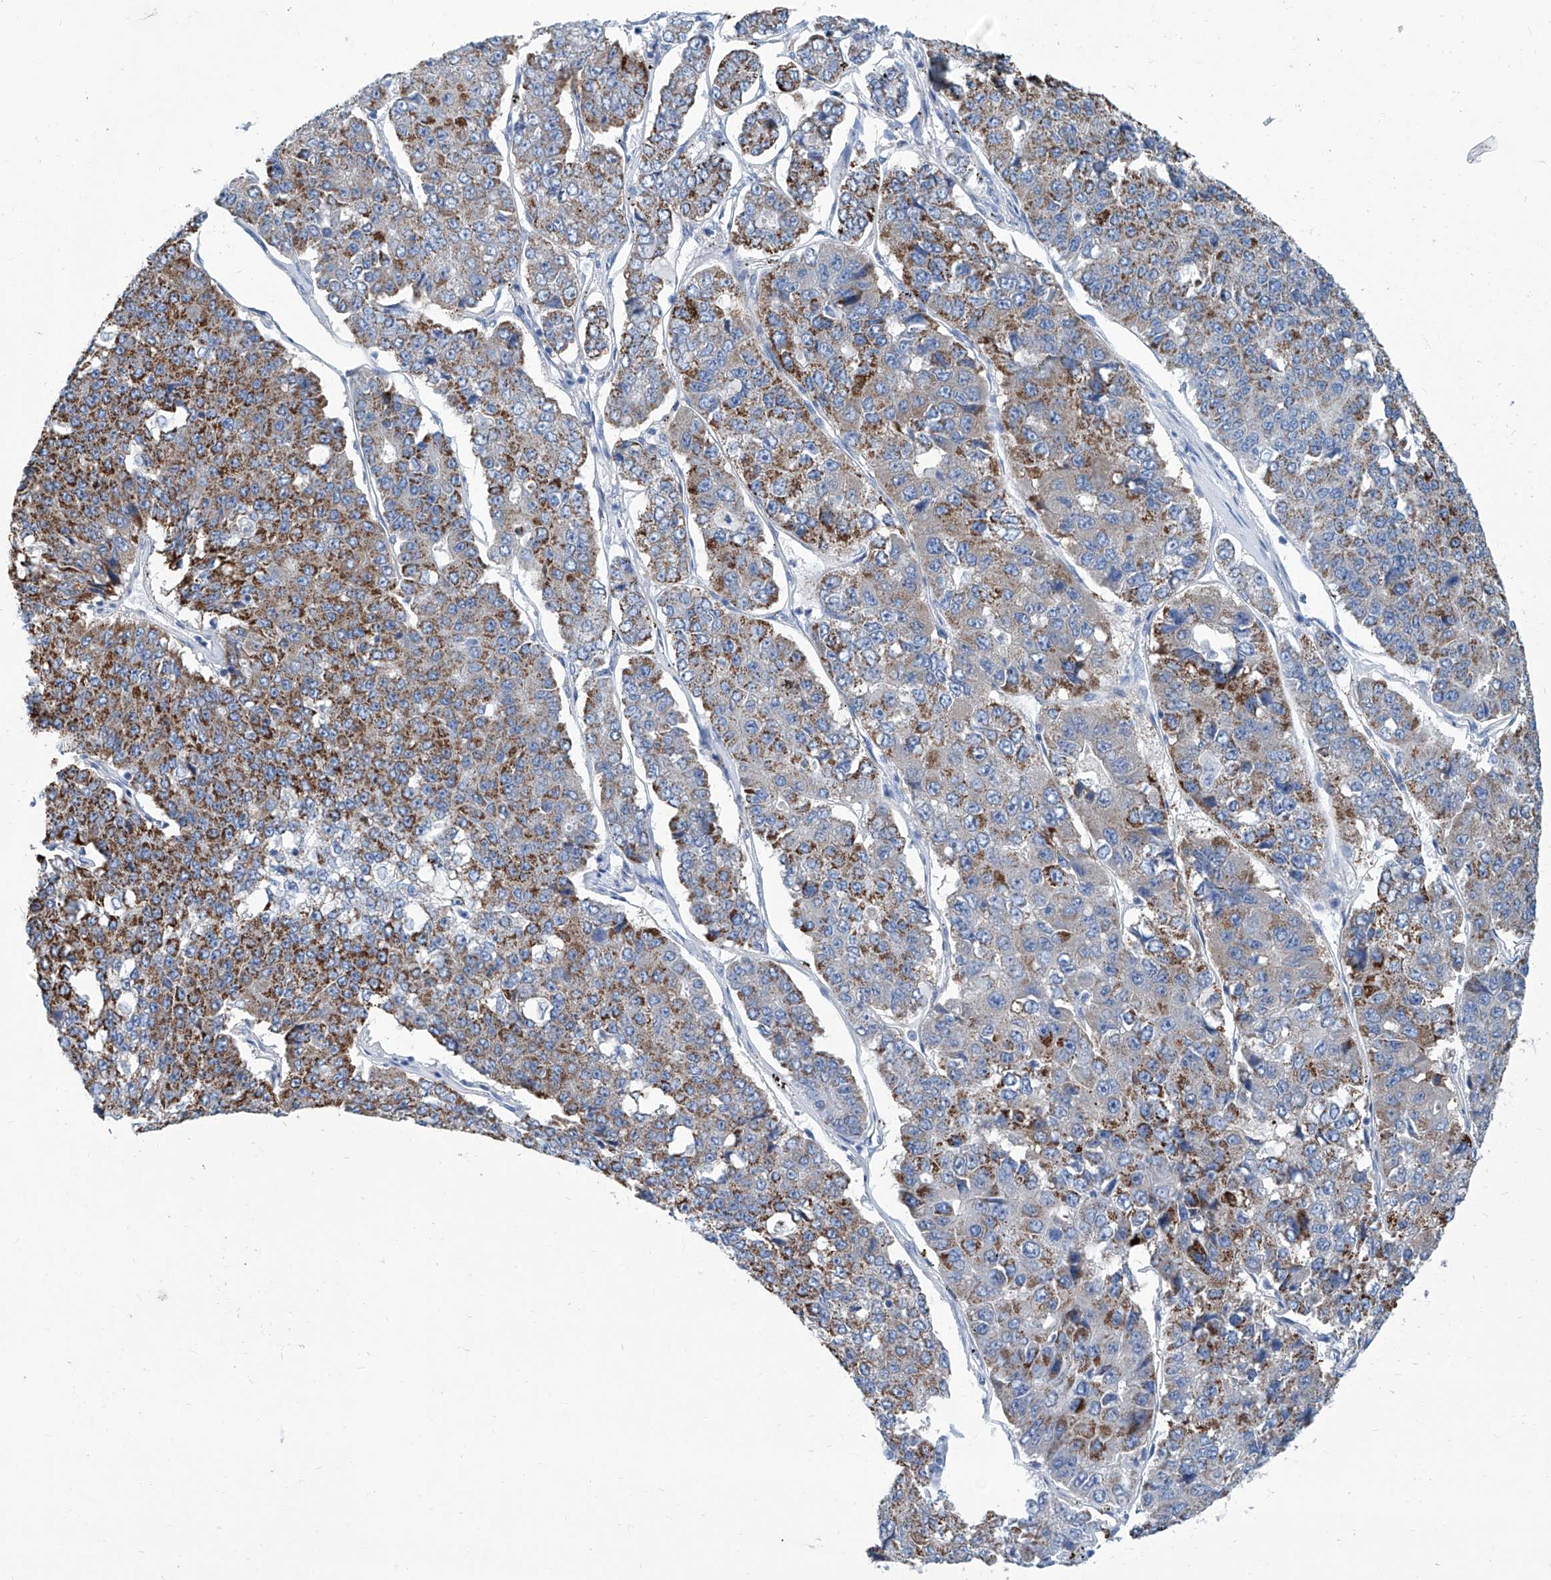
{"staining": {"intensity": "strong", "quantity": "25%-75%", "location": "cytoplasmic/membranous"}, "tissue": "pancreatic cancer", "cell_type": "Tumor cells", "image_type": "cancer", "snomed": [{"axis": "morphology", "description": "Adenocarcinoma, NOS"}, {"axis": "topography", "description": "Pancreas"}], "caption": "Tumor cells exhibit high levels of strong cytoplasmic/membranous positivity in approximately 25%-75% of cells in pancreatic cancer (adenocarcinoma).", "gene": "ZNF519", "patient": {"sex": "male", "age": 50}}